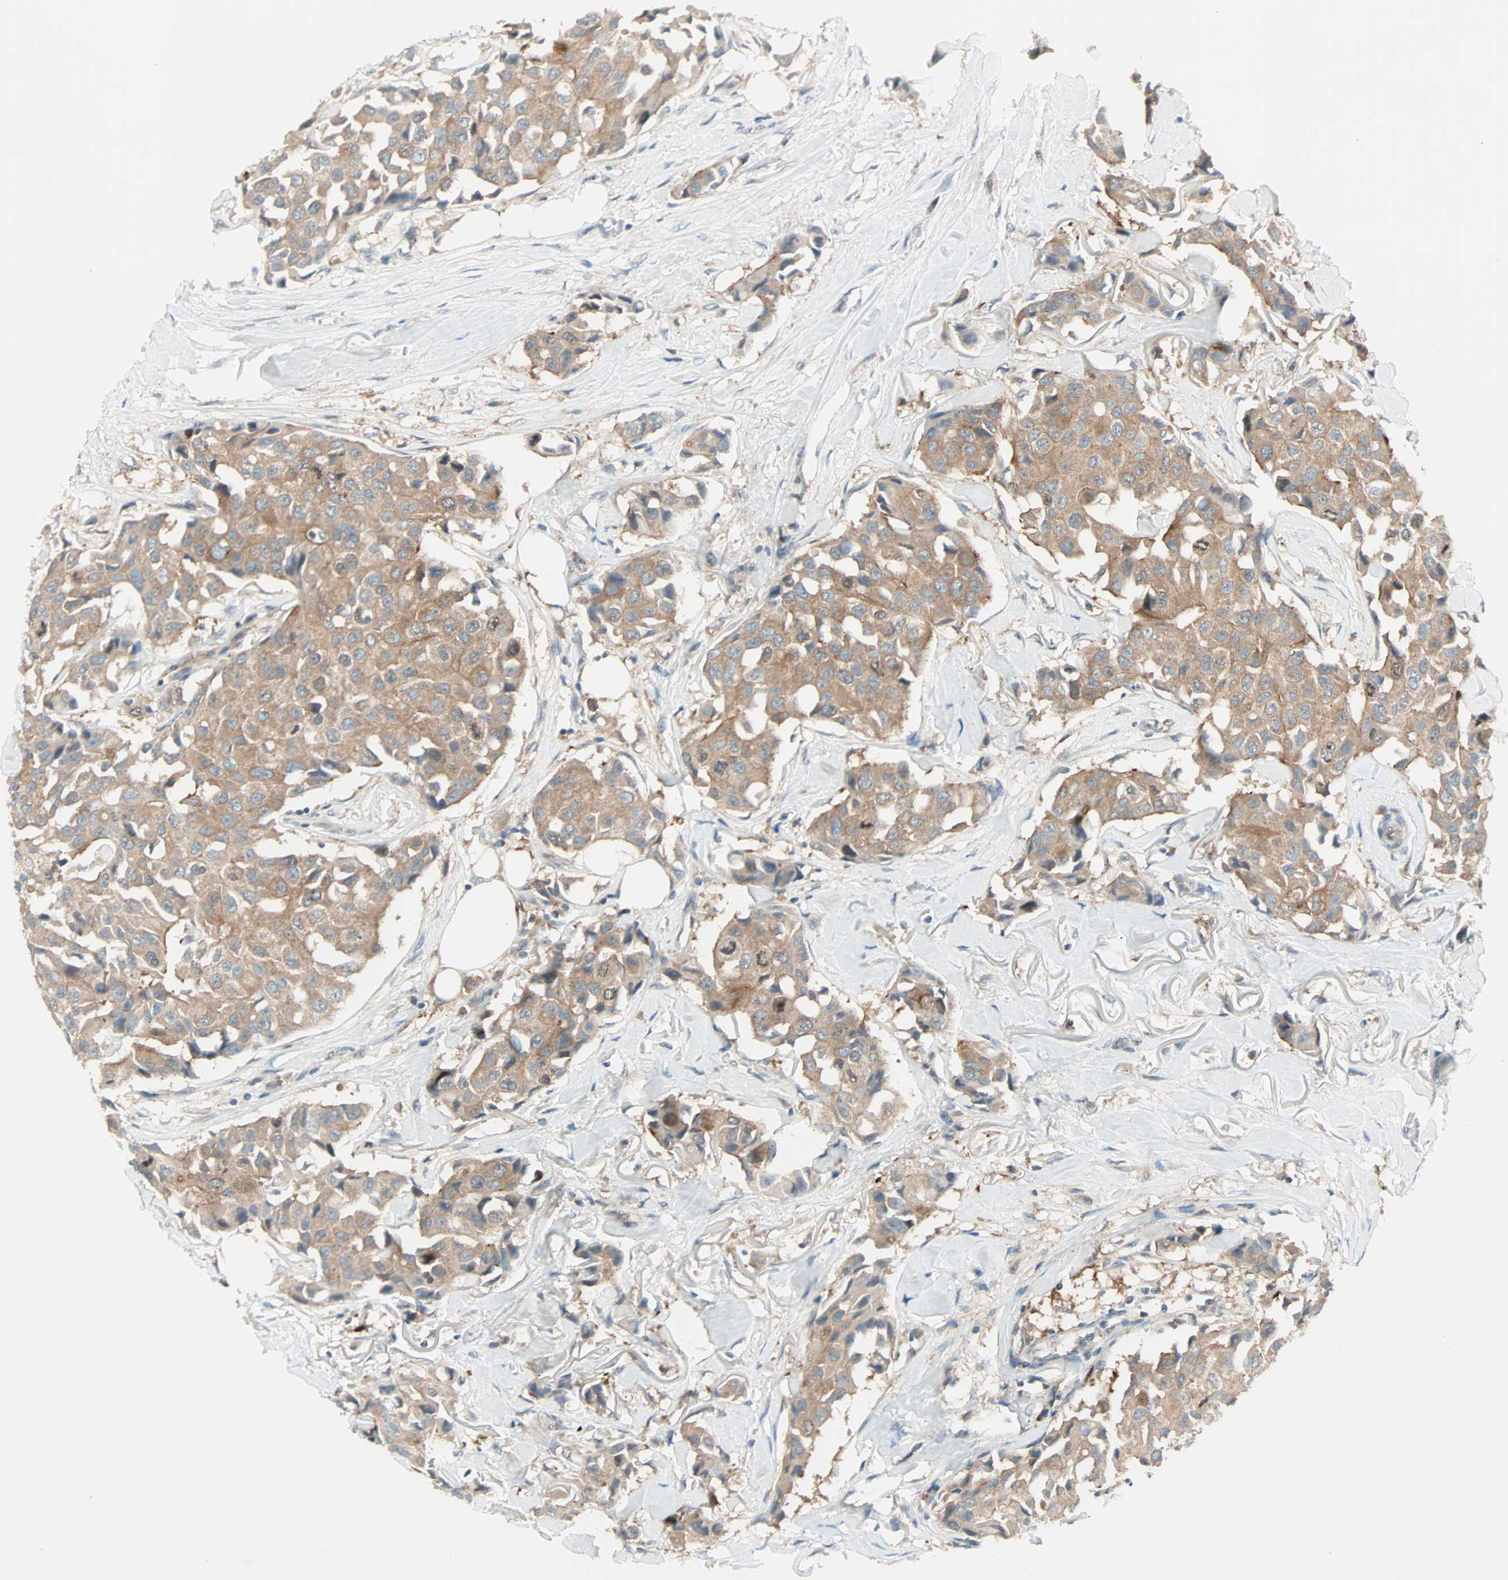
{"staining": {"intensity": "moderate", "quantity": ">75%", "location": "cytoplasmic/membranous"}, "tissue": "breast cancer", "cell_type": "Tumor cells", "image_type": "cancer", "snomed": [{"axis": "morphology", "description": "Duct carcinoma"}, {"axis": "topography", "description": "Breast"}], "caption": "Immunohistochemistry (IHC) of breast cancer displays medium levels of moderate cytoplasmic/membranous expression in about >75% of tumor cells.", "gene": "SMIM8", "patient": {"sex": "female", "age": 80}}